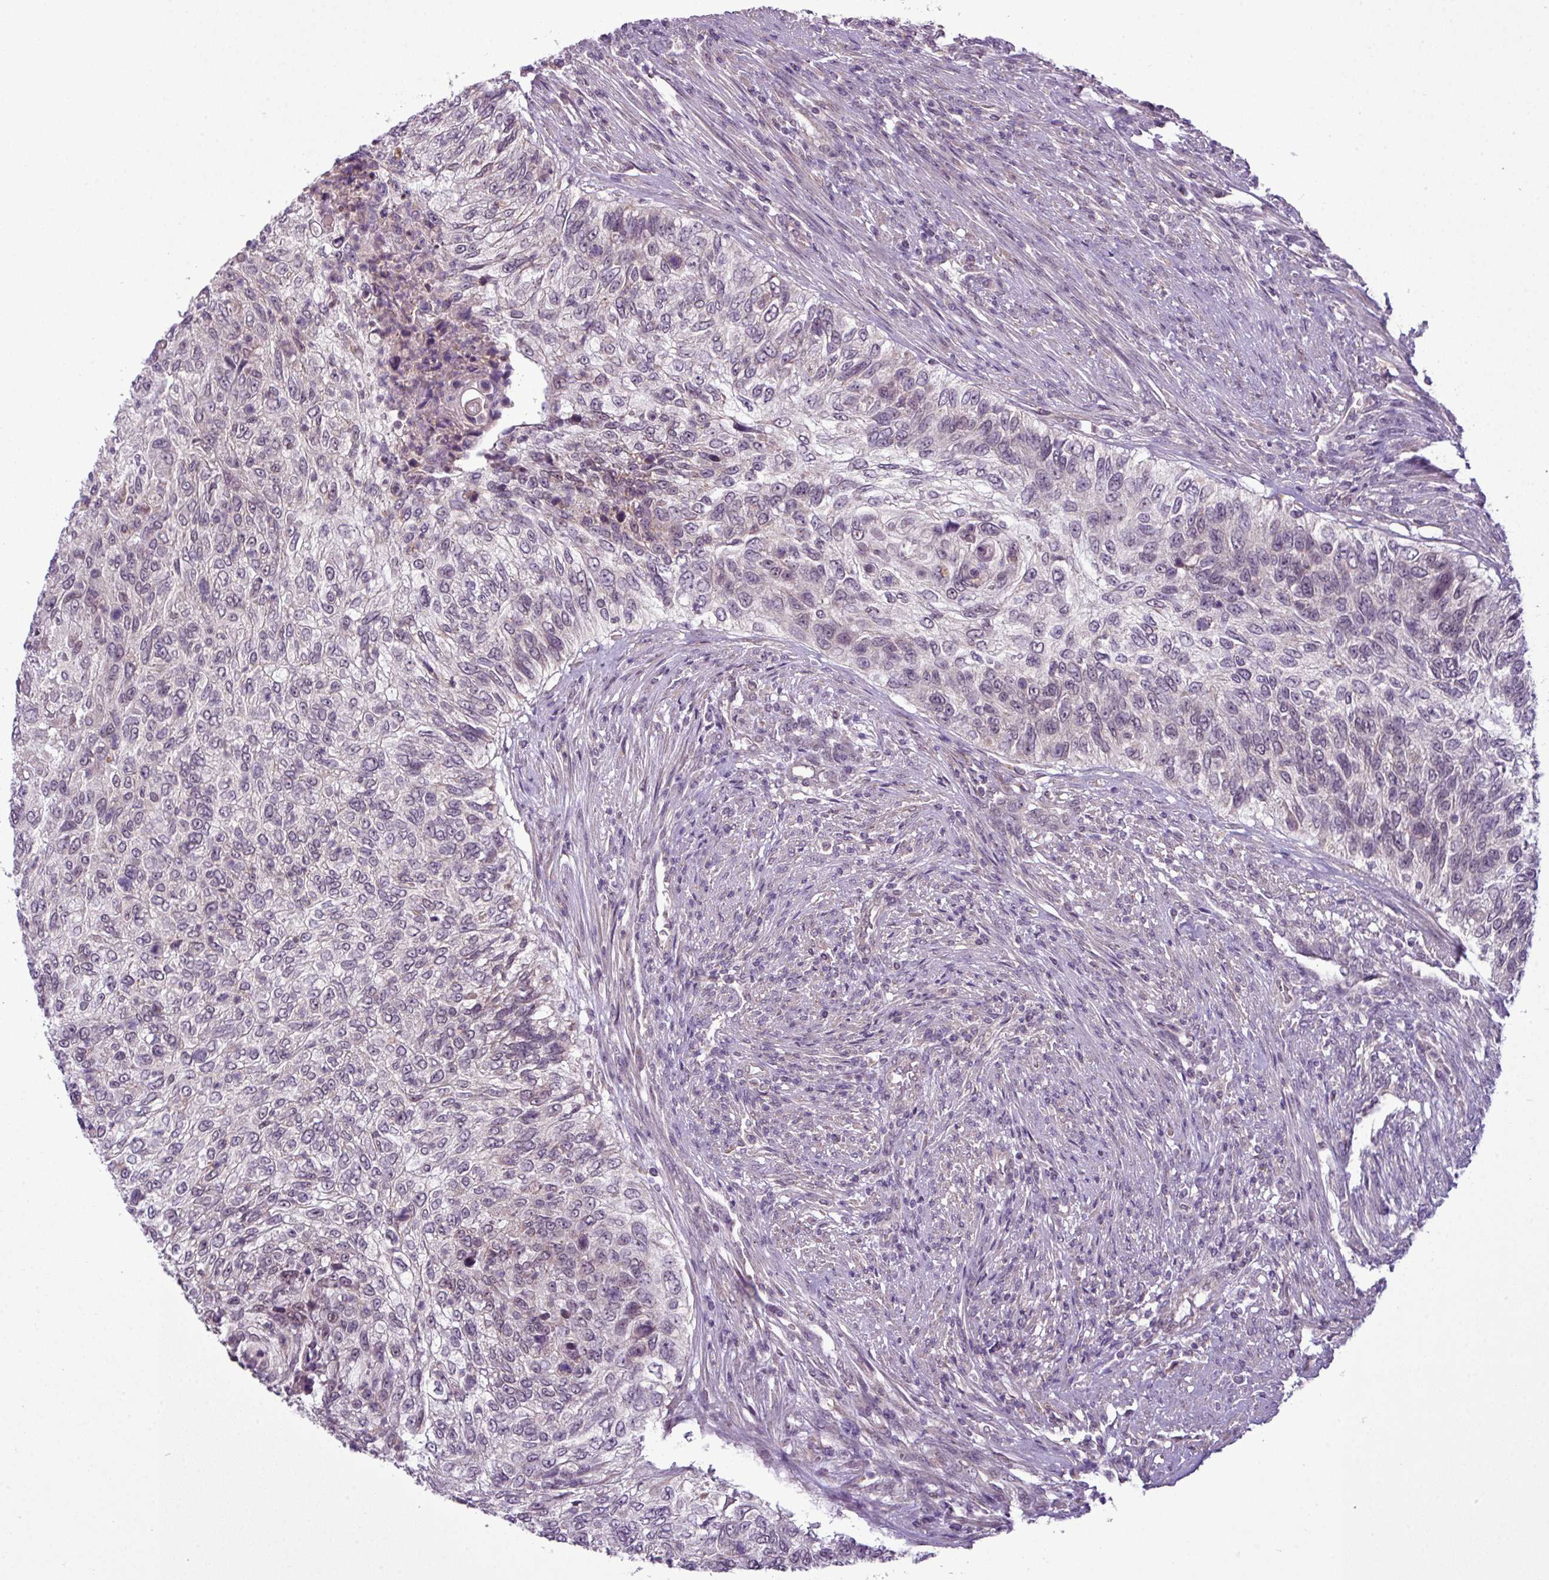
{"staining": {"intensity": "weak", "quantity": "<25%", "location": "nuclear"}, "tissue": "urothelial cancer", "cell_type": "Tumor cells", "image_type": "cancer", "snomed": [{"axis": "morphology", "description": "Urothelial carcinoma, High grade"}, {"axis": "topography", "description": "Urinary bladder"}], "caption": "Urothelial cancer stained for a protein using IHC shows no expression tumor cells.", "gene": "ZNF217", "patient": {"sex": "female", "age": 60}}